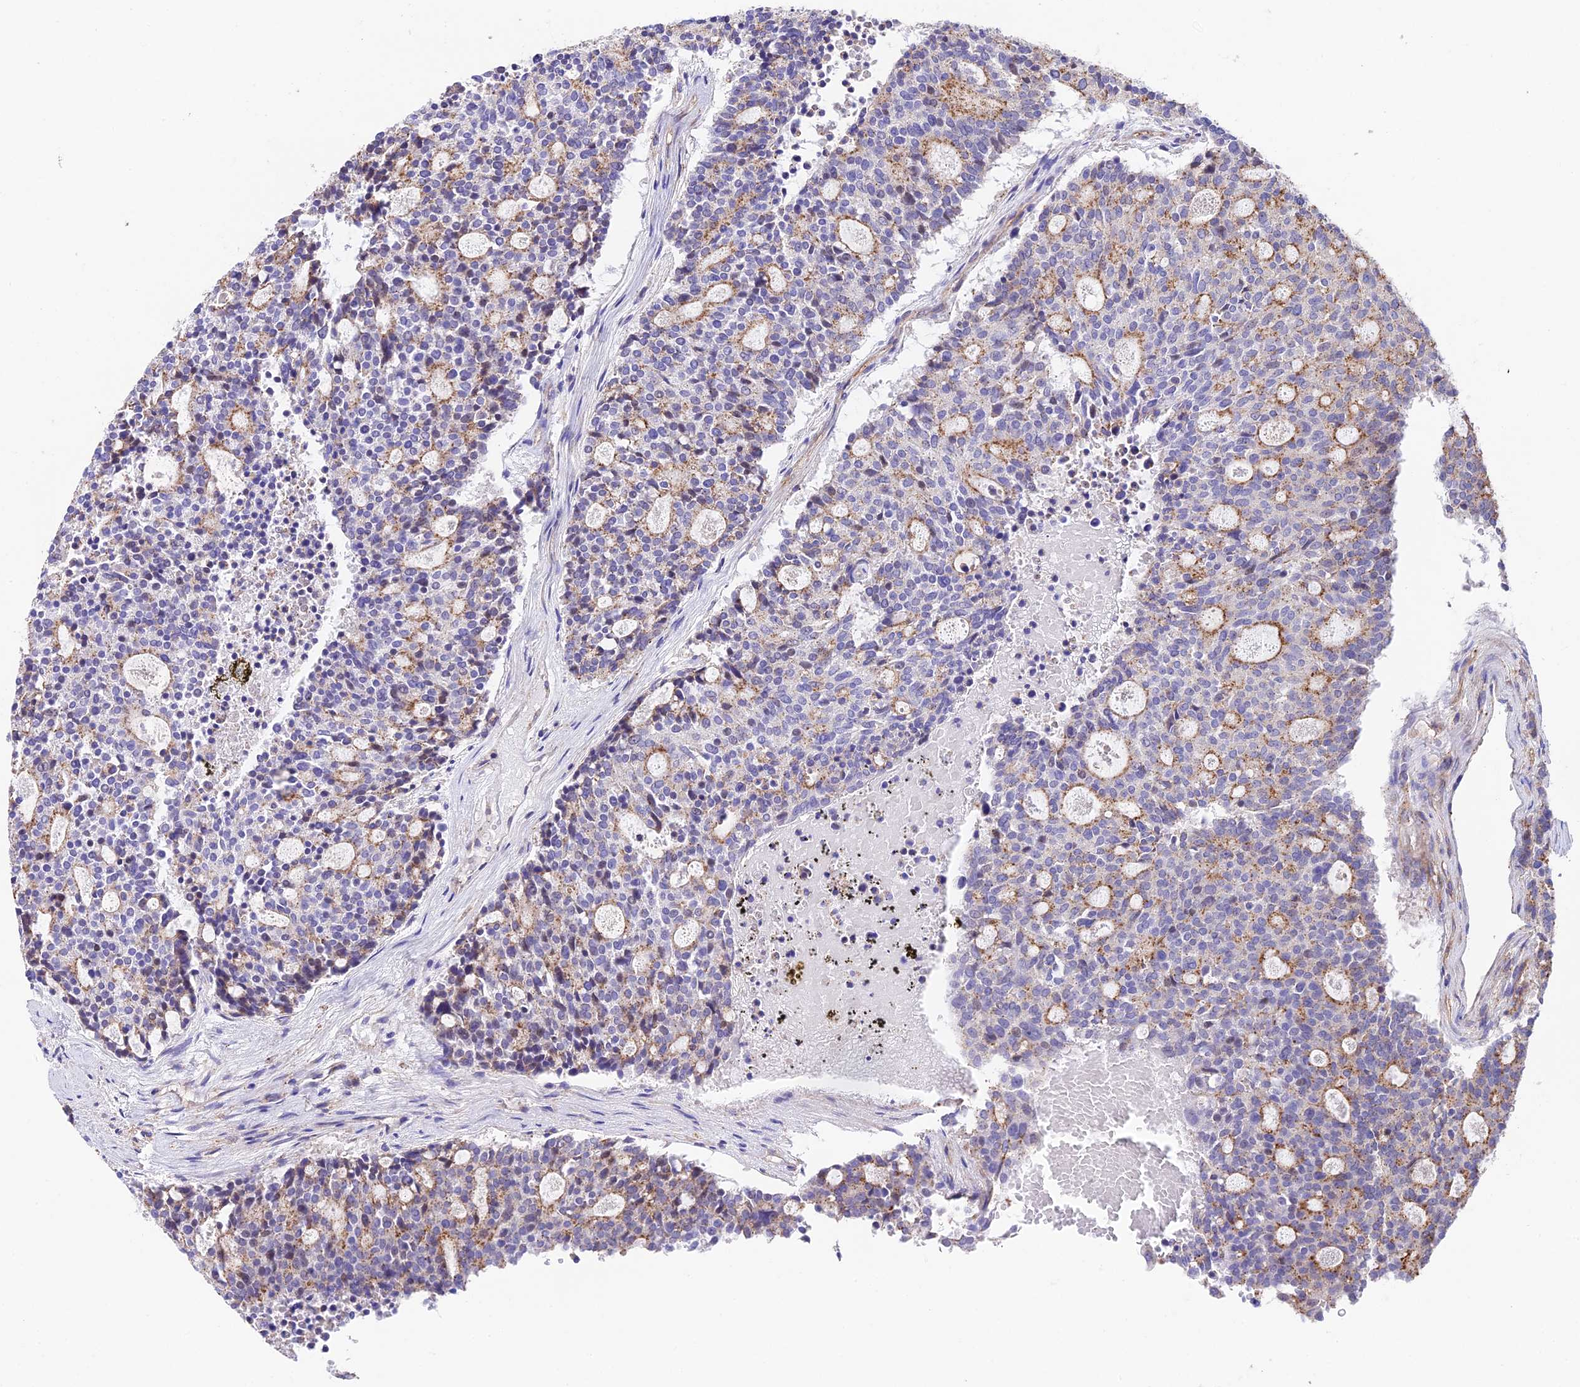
{"staining": {"intensity": "moderate", "quantity": "25%-75%", "location": "cytoplasmic/membranous"}, "tissue": "carcinoid", "cell_type": "Tumor cells", "image_type": "cancer", "snomed": [{"axis": "morphology", "description": "Carcinoid, malignant, NOS"}, {"axis": "topography", "description": "Pancreas"}], "caption": "Malignant carcinoid stained for a protein (brown) exhibits moderate cytoplasmic/membranous positive expression in about 25%-75% of tumor cells.", "gene": "QRFP", "patient": {"sex": "female", "age": 54}}